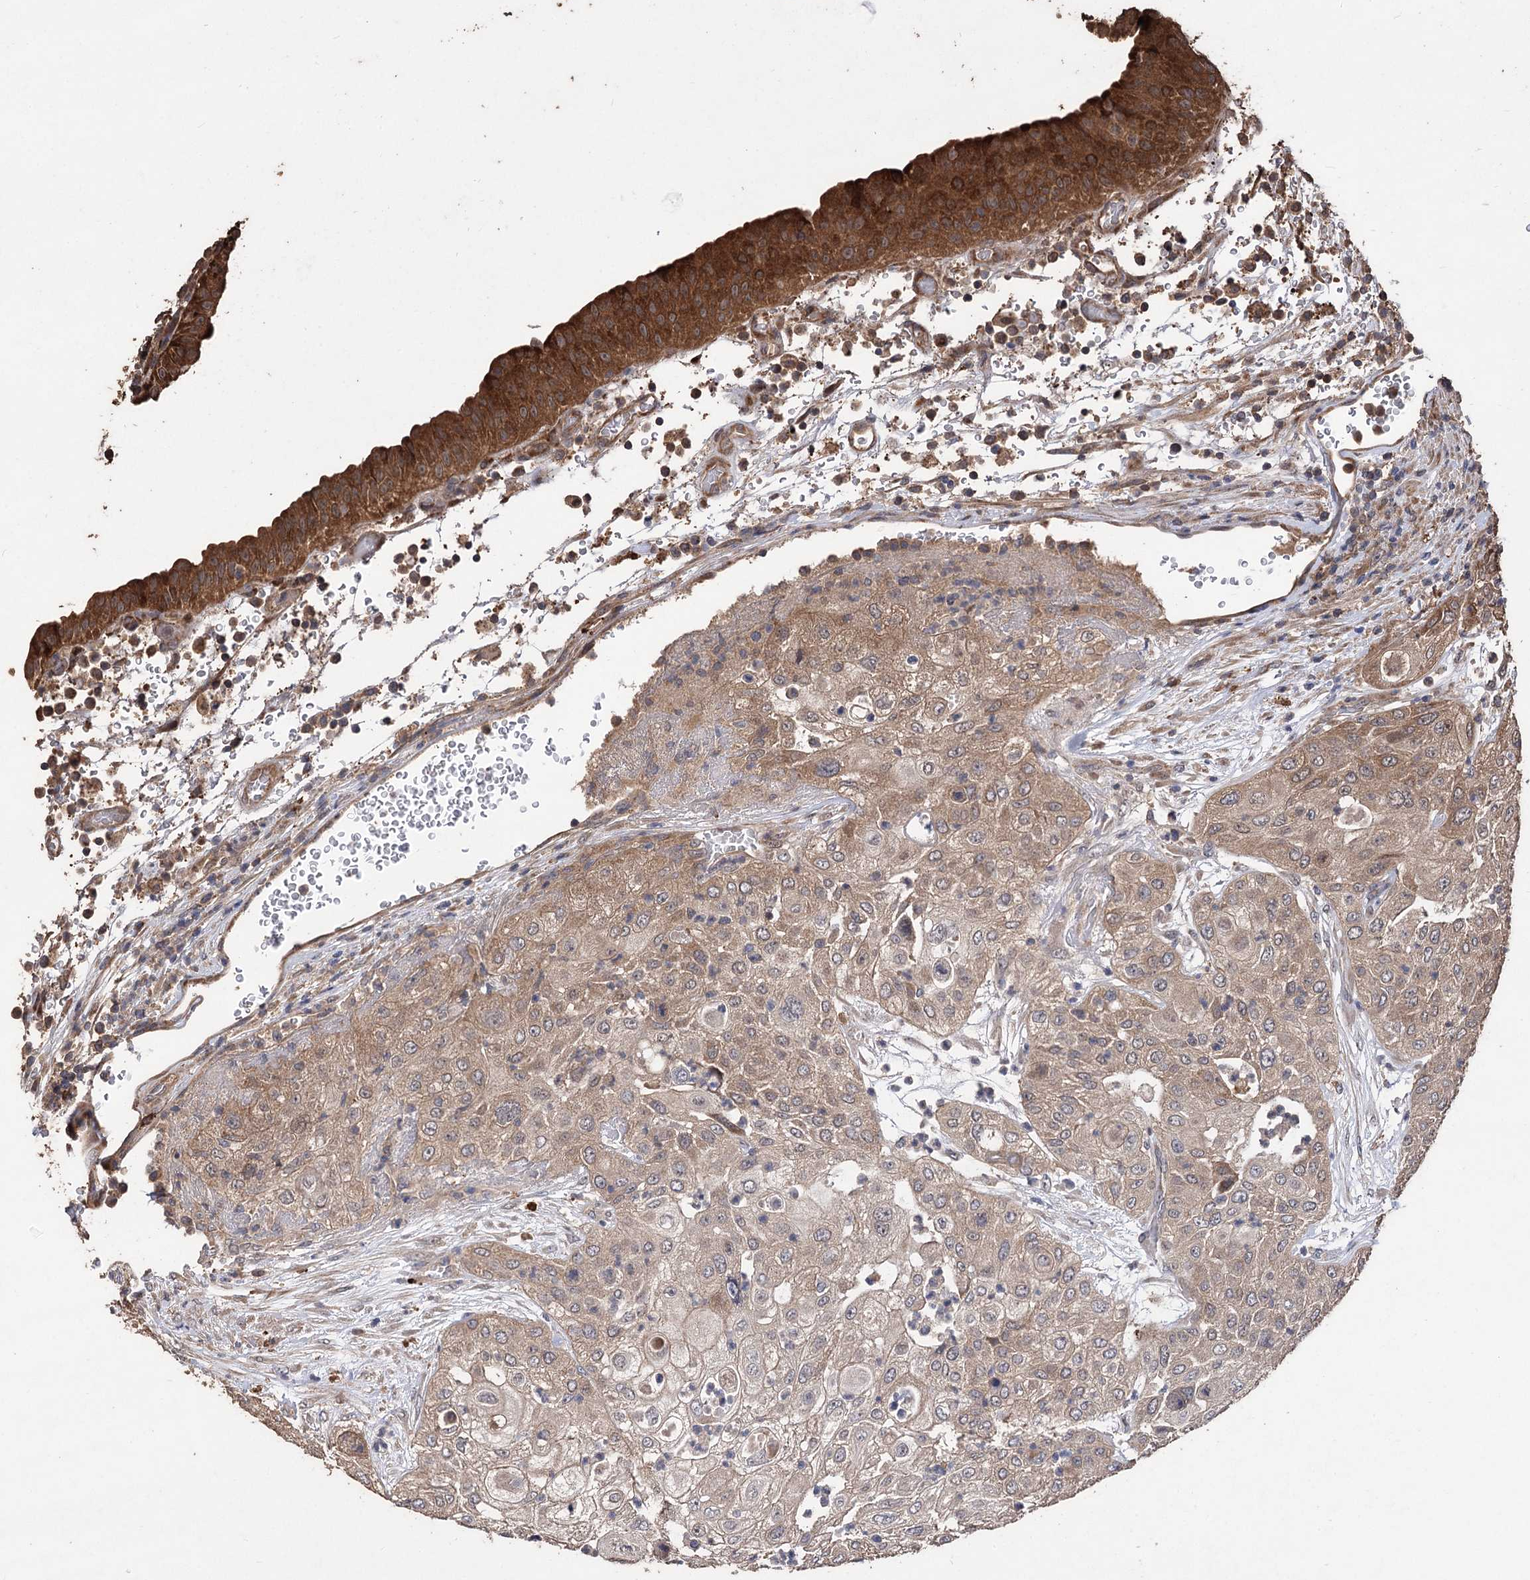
{"staining": {"intensity": "weak", "quantity": ">75%", "location": "cytoplasmic/membranous"}, "tissue": "urothelial cancer", "cell_type": "Tumor cells", "image_type": "cancer", "snomed": [{"axis": "morphology", "description": "Urothelial carcinoma, High grade"}, {"axis": "topography", "description": "Urinary bladder"}], "caption": "A brown stain highlights weak cytoplasmic/membranous staining of a protein in urothelial cancer tumor cells.", "gene": "RASSF3", "patient": {"sex": "female", "age": 79}}